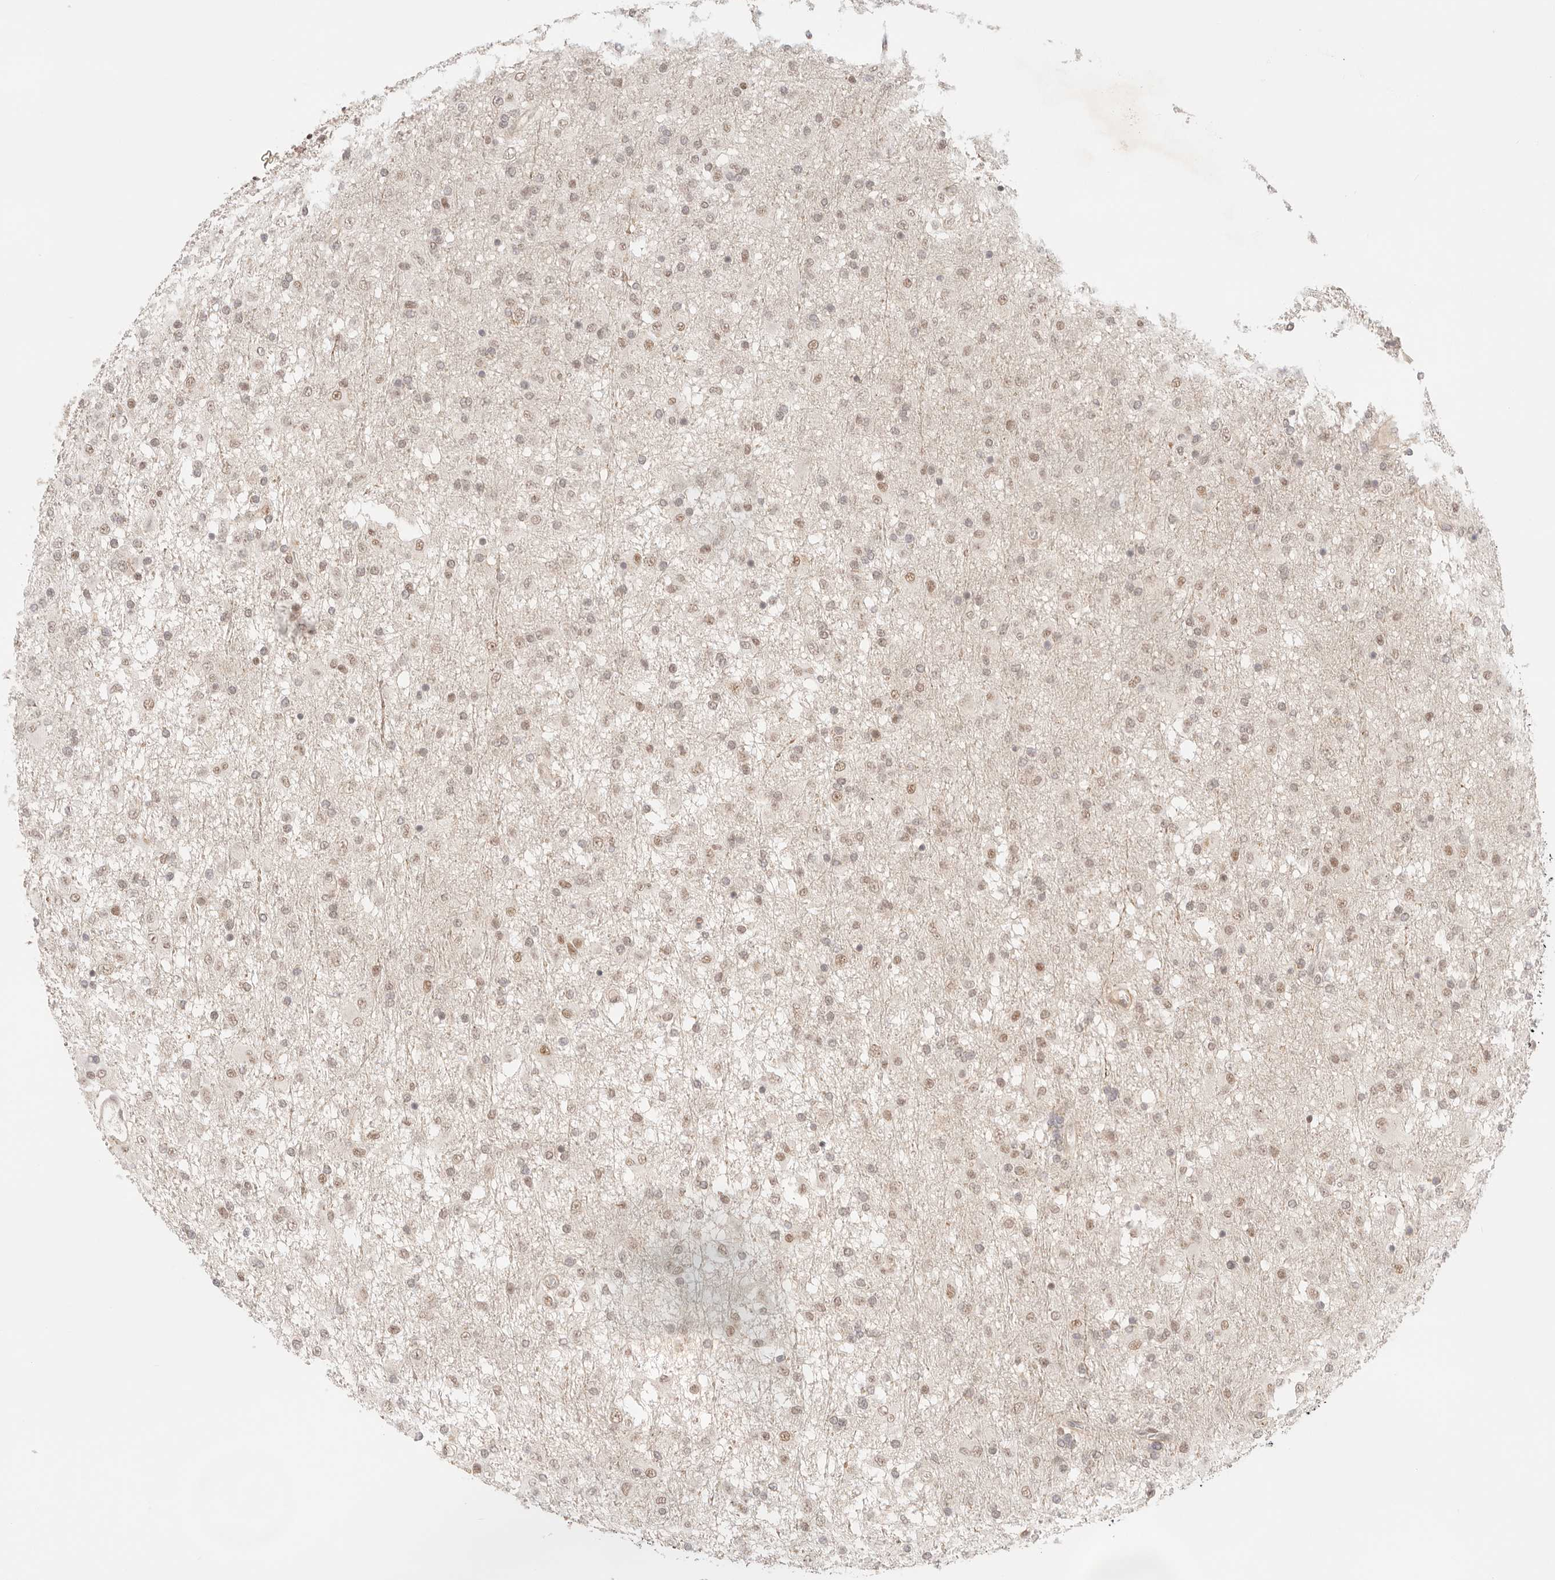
{"staining": {"intensity": "moderate", "quantity": "25%-75%", "location": "nuclear"}, "tissue": "glioma", "cell_type": "Tumor cells", "image_type": "cancer", "snomed": [{"axis": "morphology", "description": "Glioma, malignant, Low grade"}, {"axis": "topography", "description": "Brain"}], "caption": "There is medium levels of moderate nuclear expression in tumor cells of low-grade glioma (malignant), as demonstrated by immunohistochemical staining (brown color).", "gene": "GTF2E2", "patient": {"sex": "male", "age": 65}}